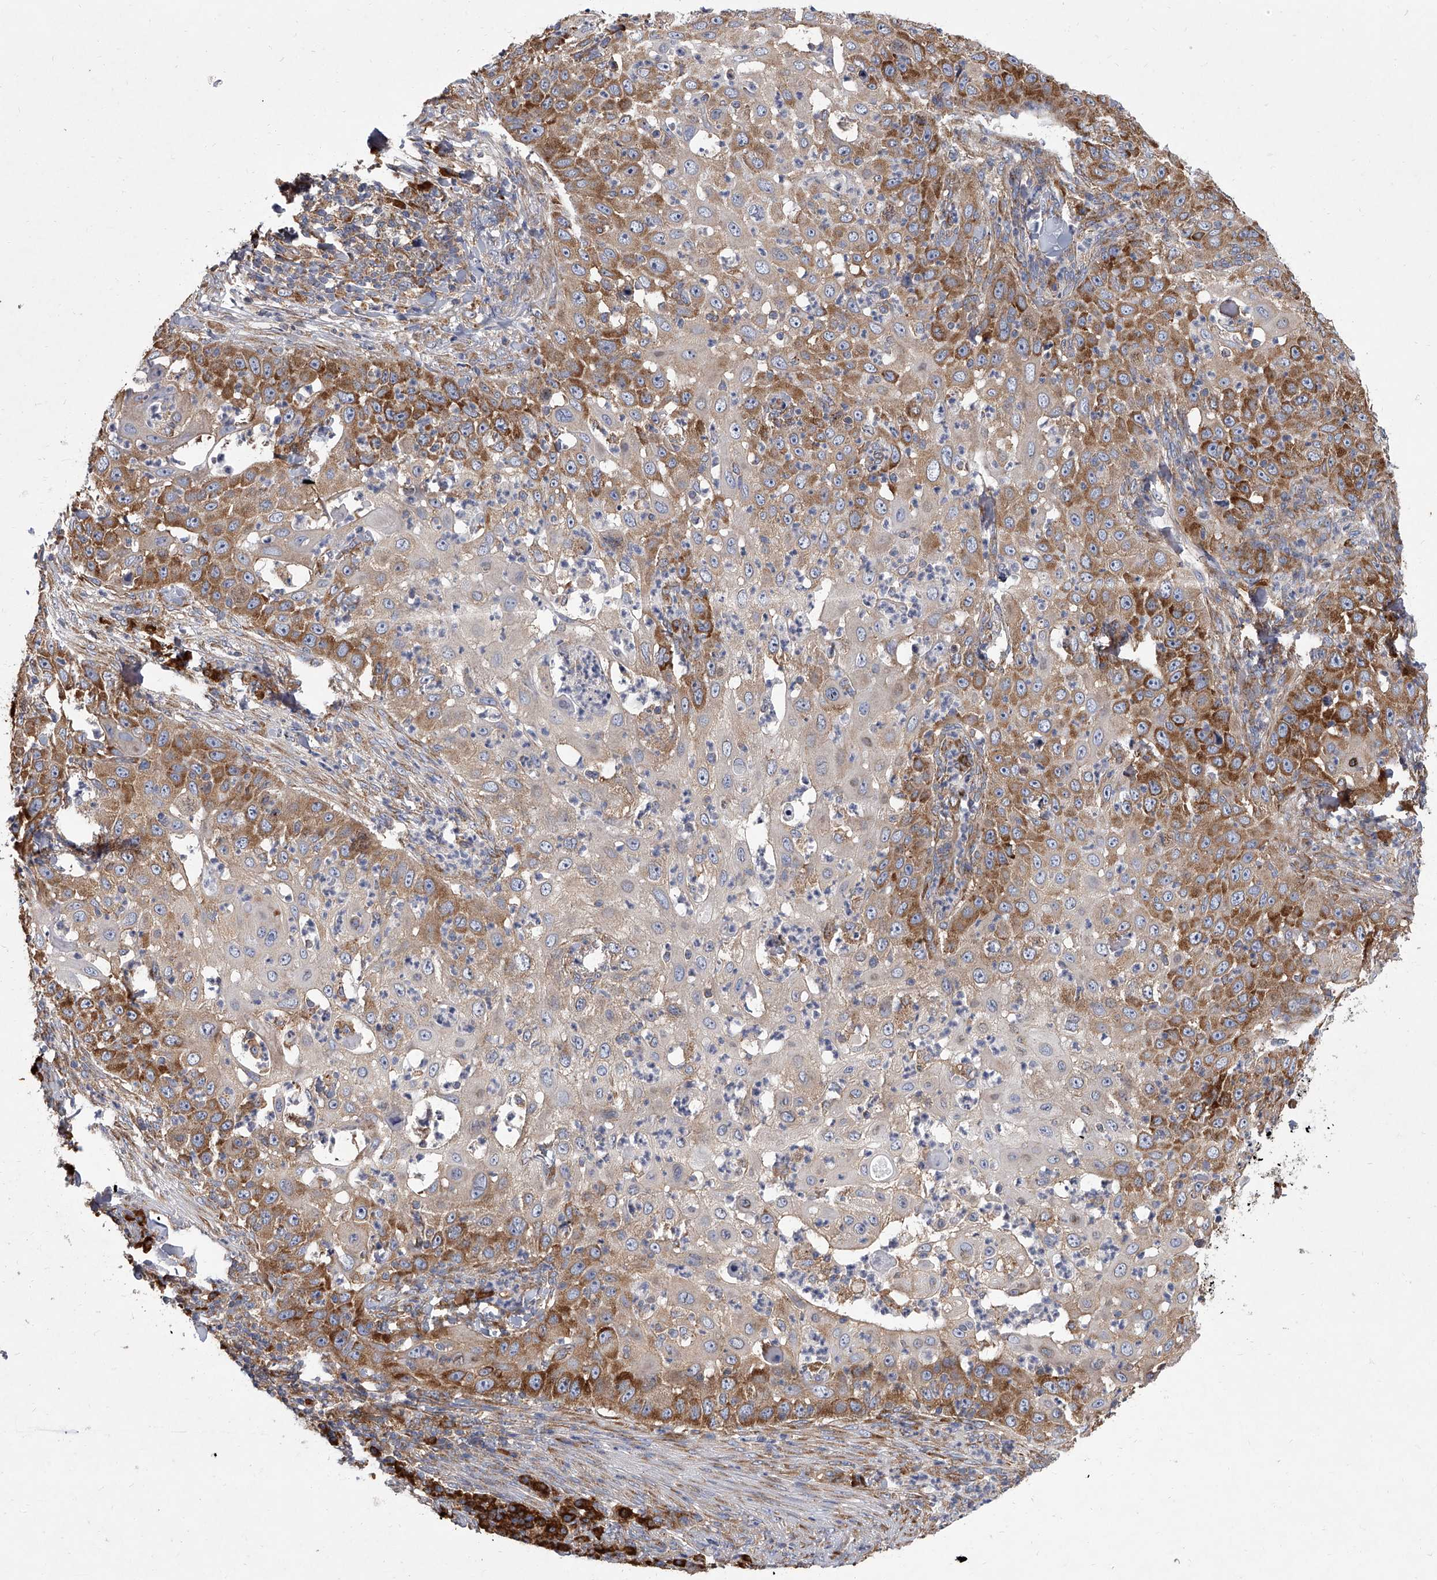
{"staining": {"intensity": "moderate", "quantity": ">75%", "location": "cytoplasmic/membranous"}, "tissue": "skin cancer", "cell_type": "Tumor cells", "image_type": "cancer", "snomed": [{"axis": "morphology", "description": "Squamous cell carcinoma, NOS"}, {"axis": "topography", "description": "Skin"}], "caption": "DAB immunohistochemical staining of squamous cell carcinoma (skin) shows moderate cytoplasmic/membranous protein expression in approximately >75% of tumor cells.", "gene": "EIF2S2", "patient": {"sex": "female", "age": 44}}